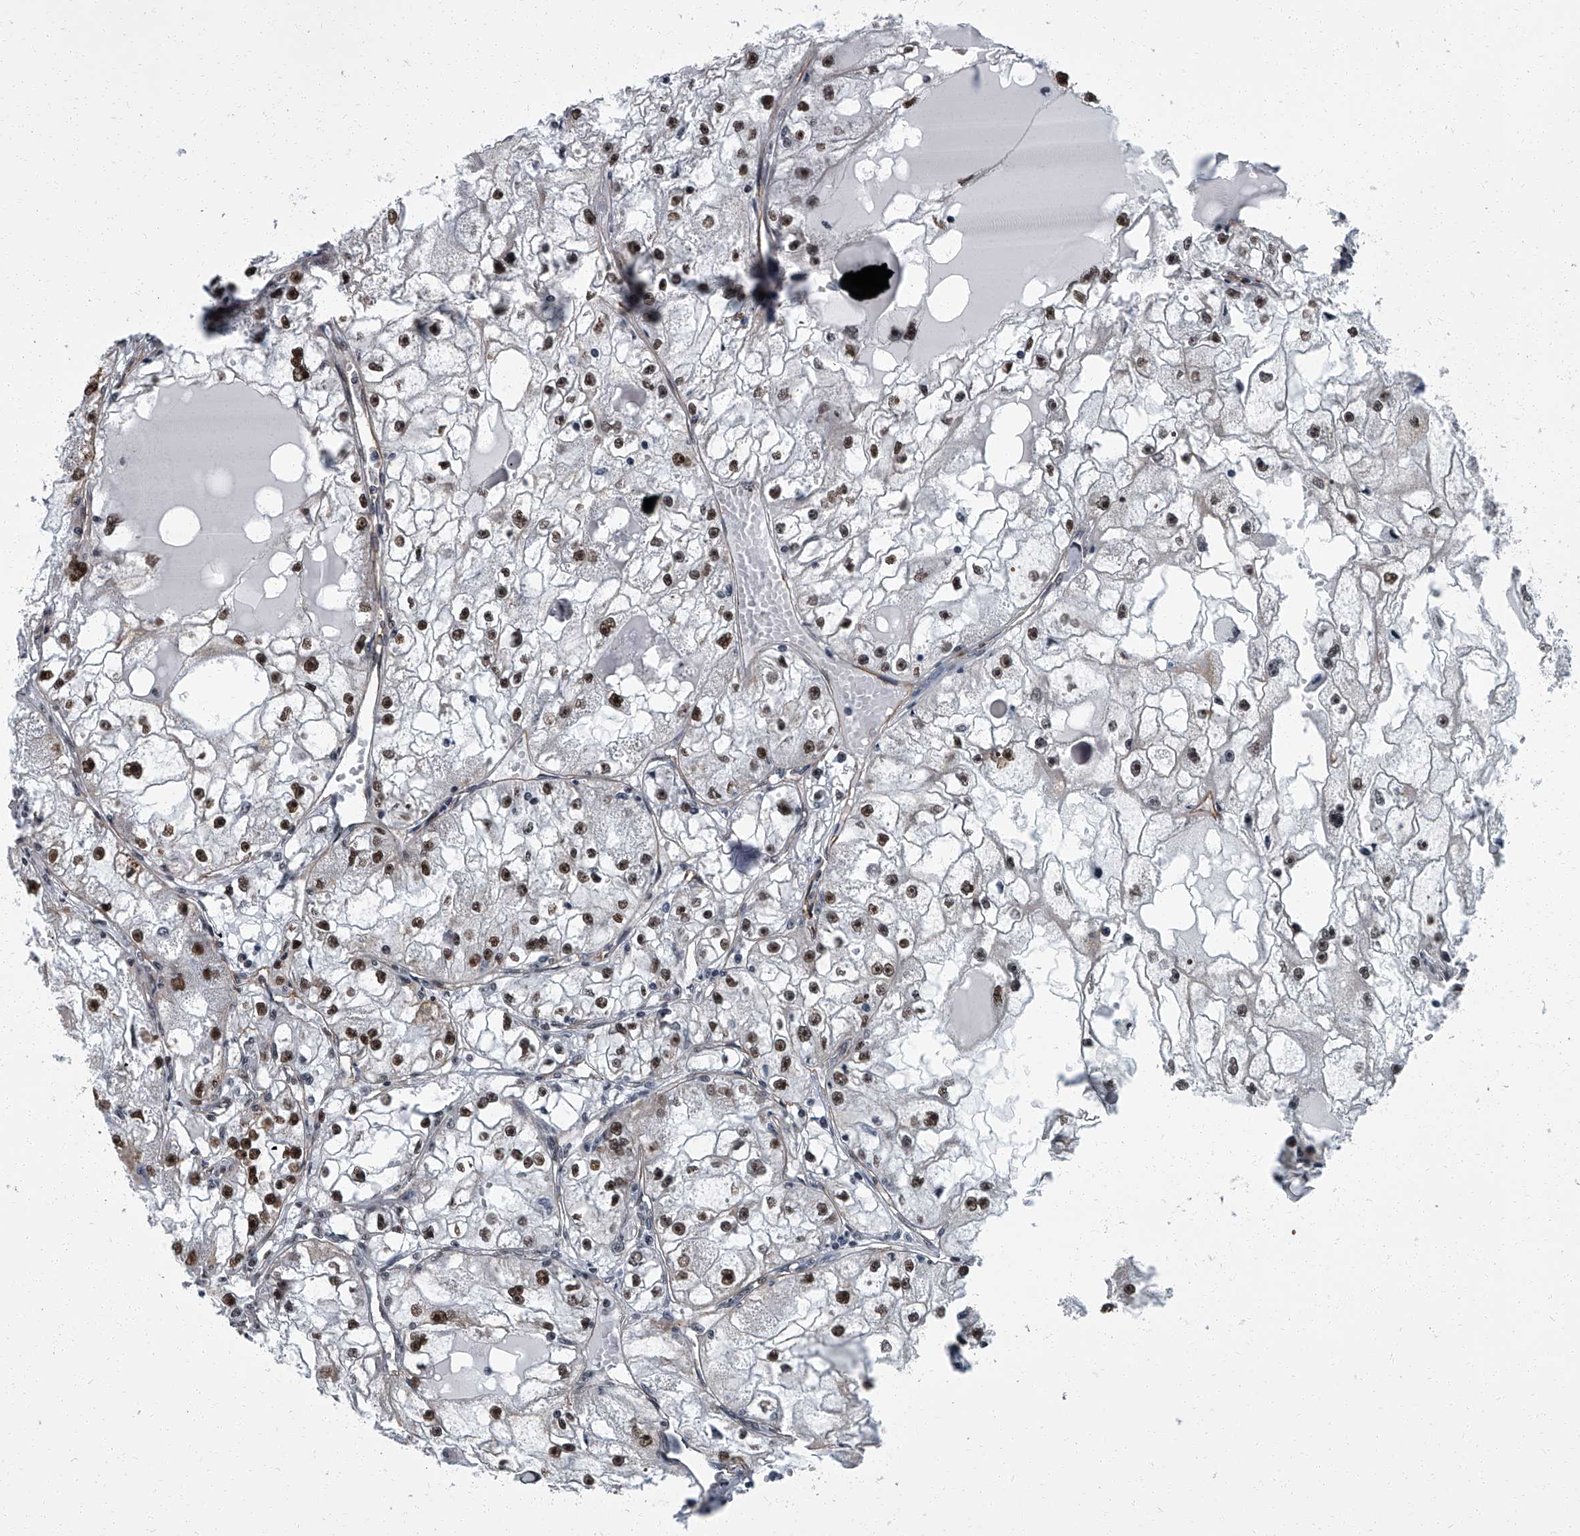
{"staining": {"intensity": "moderate", "quantity": ">75%", "location": "nuclear"}, "tissue": "renal cancer", "cell_type": "Tumor cells", "image_type": "cancer", "snomed": [{"axis": "morphology", "description": "Adenocarcinoma, NOS"}, {"axis": "topography", "description": "Kidney"}], "caption": "Tumor cells exhibit medium levels of moderate nuclear positivity in approximately >75% of cells in renal adenocarcinoma. The staining was performed using DAB to visualize the protein expression in brown, while the nuclei were stained in blue with hematoxylin (Magnification: 20x).", "gene": "ZNF518B", "patient": {"sex": "male", "age": 56}}